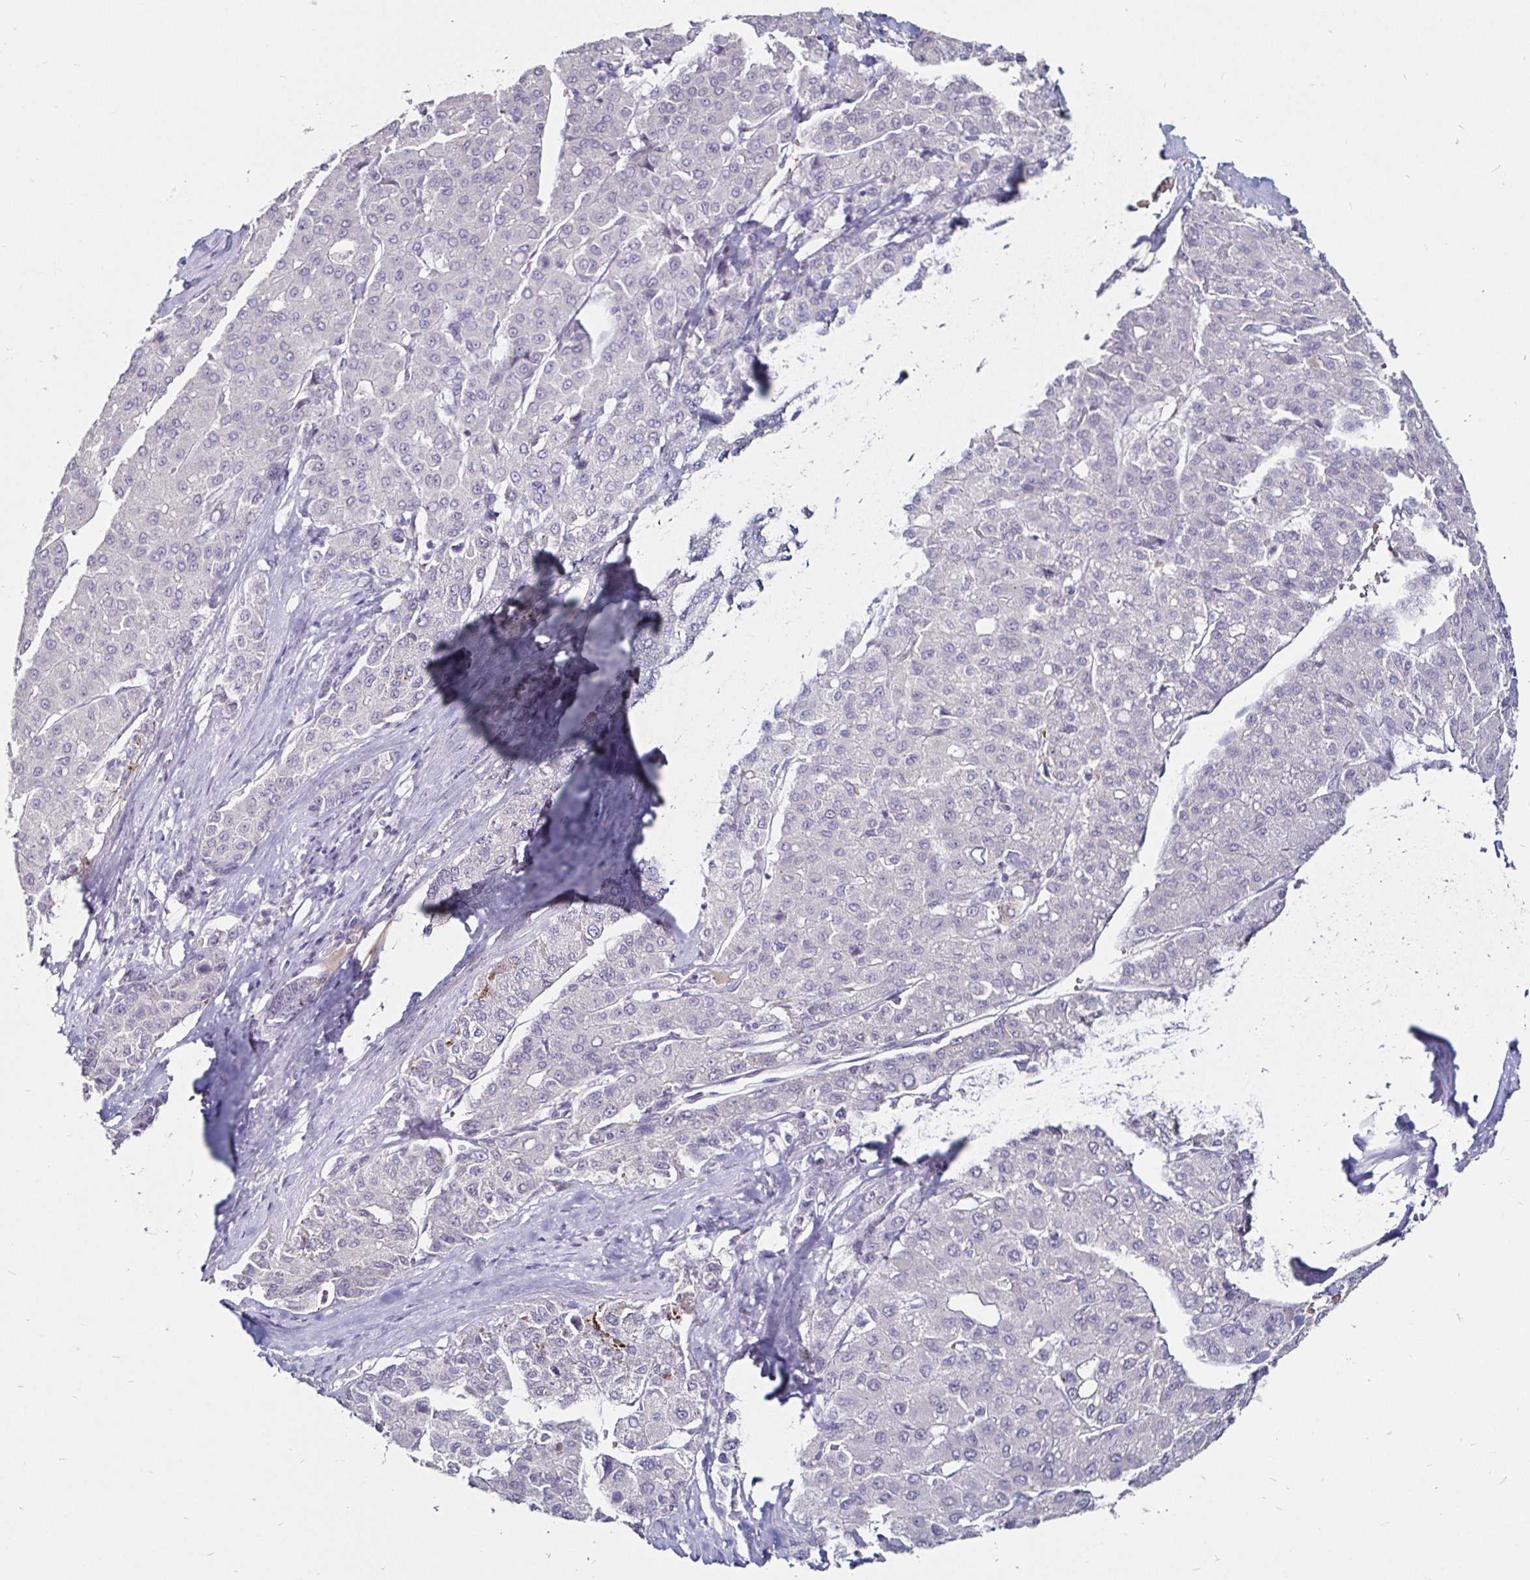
{"staining": {"intensity": "negative", "quantity": "none", "location": "none"}, "tissue": "liver cancer", "cell_type": "Tumor cells", "image_type": "cancer", "snomed": [{"axis": "morphology", "description": "Carcinoma, Hepatocellular, NOS"}, {"axis": "topography", "description": "Liver"}], "caption": "Immunohistochemistry of liver cancer (hepatocellular carcinoma) displays no positivity in tumor cells.", "gene": "FAIM2", "patient": {"sex": "male", "age": 65}}